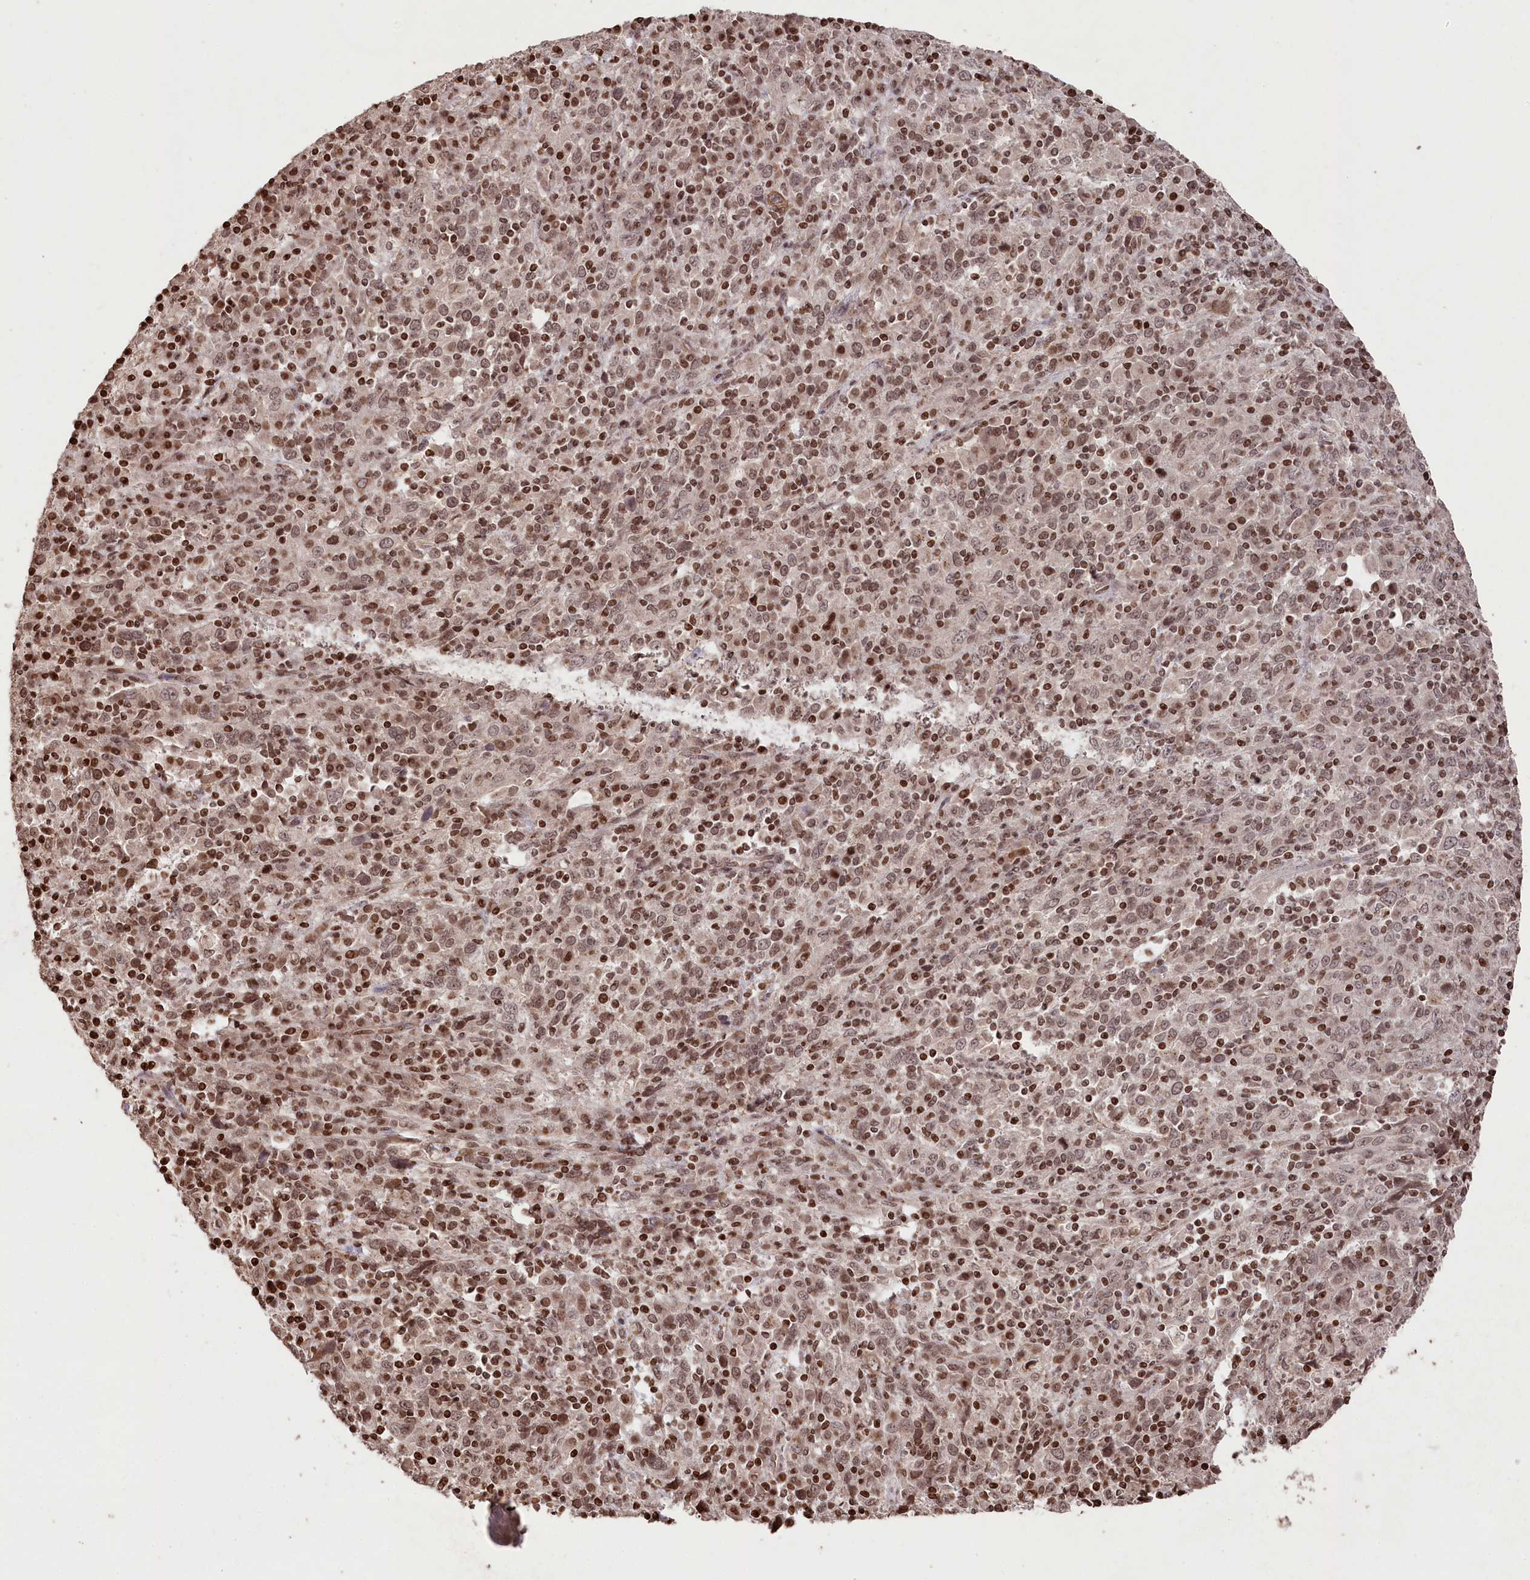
{"staining": {"intensity": "moderate", "quantity": ">75%", "location": "nuclear"}, "tissue": "cervical cancer", "cell_type": "Tumor cells", "image_type": "cancer", "snomed": [{"axis": "morphology", "description": "Squamous cell carcinoma, NOS"}, {"axis": "topography", "description": "Cervix"}], "caption": "This is an image of immunohistochemistry staining of cervical cancer (squamous cell carcinoma), which shows moderate staining in the nuclear of tumor cells.", "gene": "CCSER2", "patient": {"sex": "female", "age": 46}}